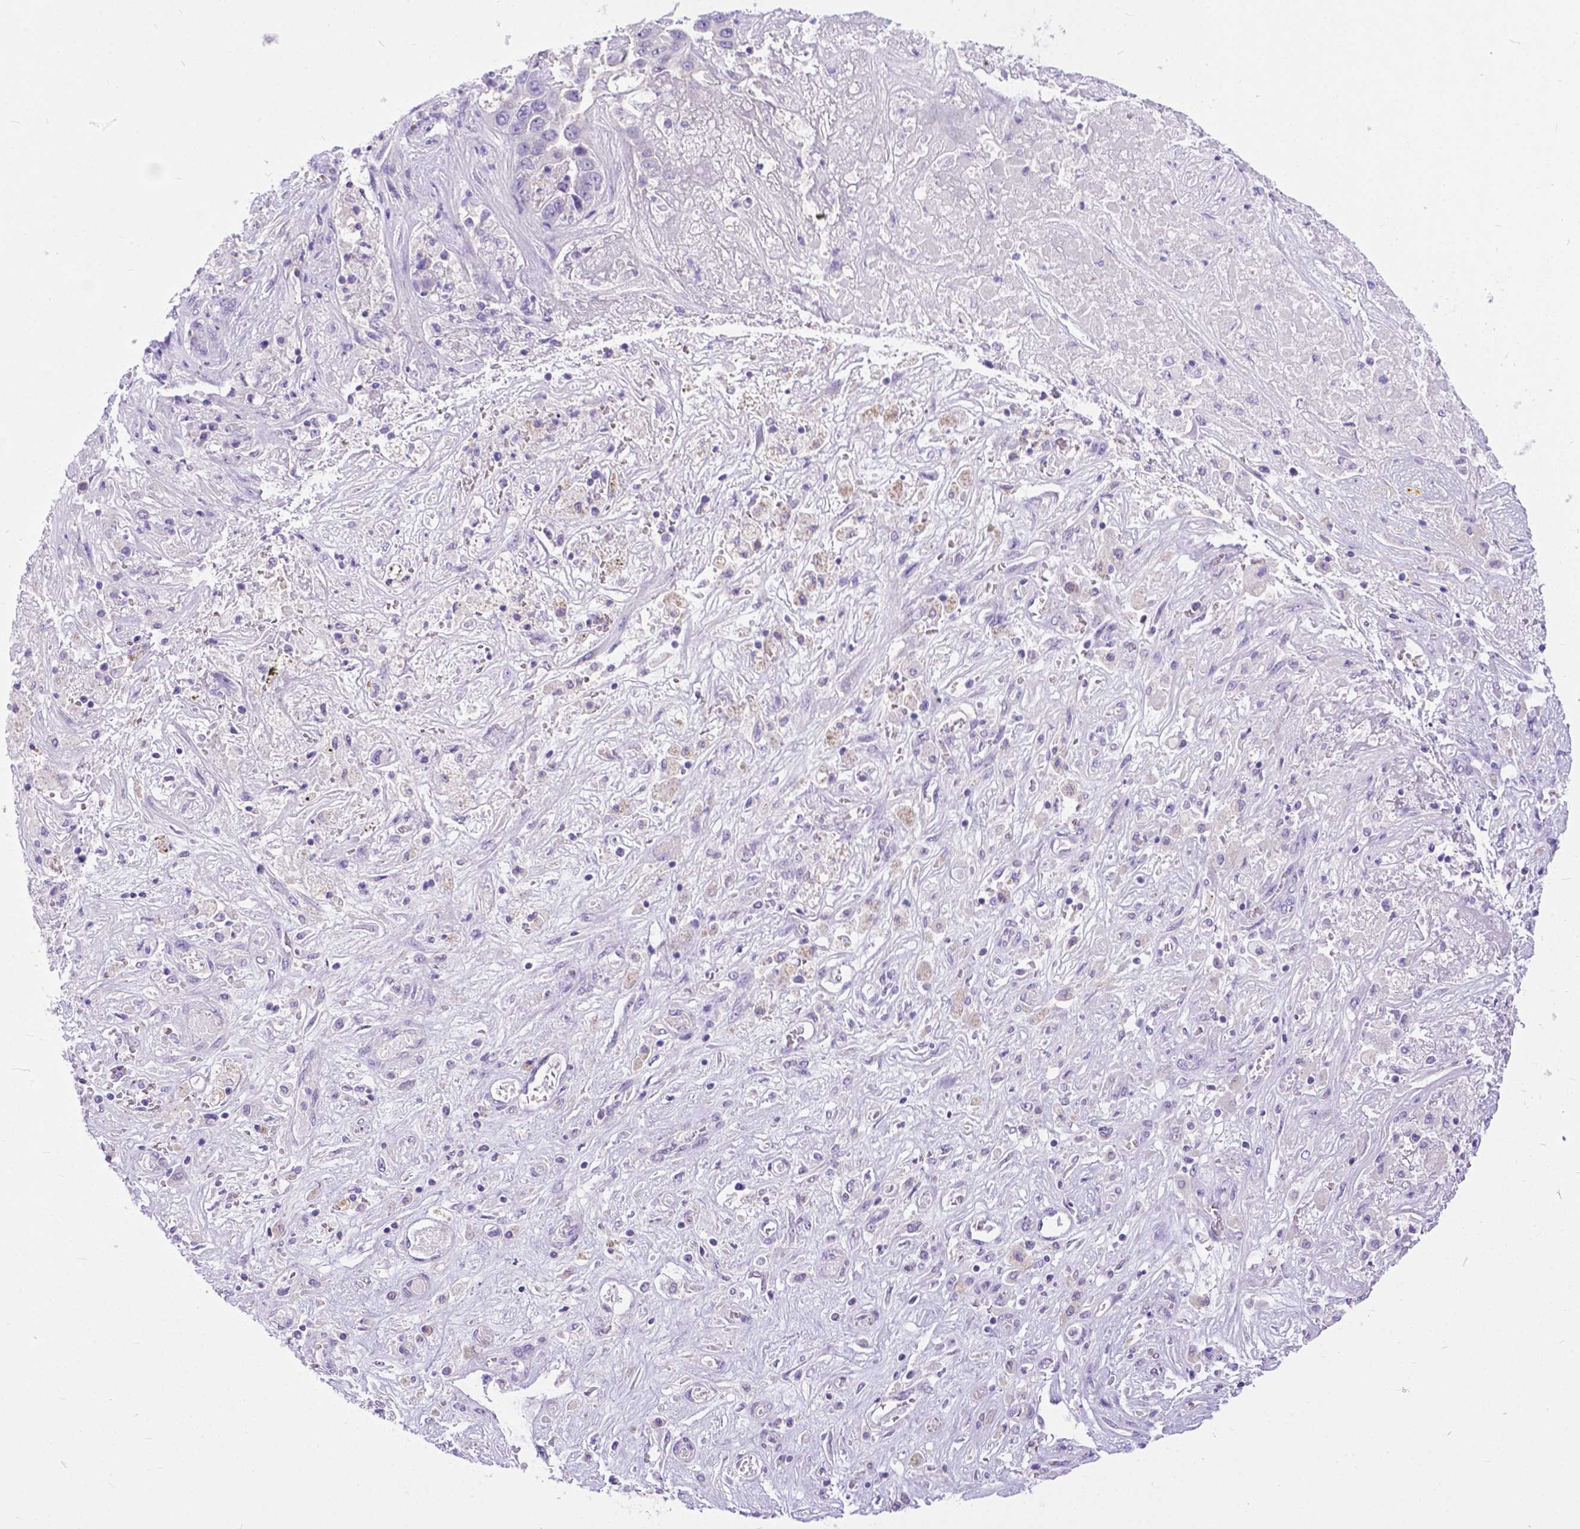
{"staining": {"intensity": "negative", "quantity": "none", "location": "none"}, "tissue": "liver cancer", "cell_type": "Tumor cells", "image_type": "cancer", "snomed": [{"axis": "morphology", "description": "Cholangiocarcinoma"}, {"axis": "topography", "description": "Liver"}], "caption": "Immunohistochemistry micrograph of neoplastic tissue: liver cholangiocarcinoma stained with DAB (3,3'-diaminobenzidine) exhibits no significant protein positivity in tumor cells.", "gene": "TTLL6", "patient": {"sex": "female", "age": 52}}